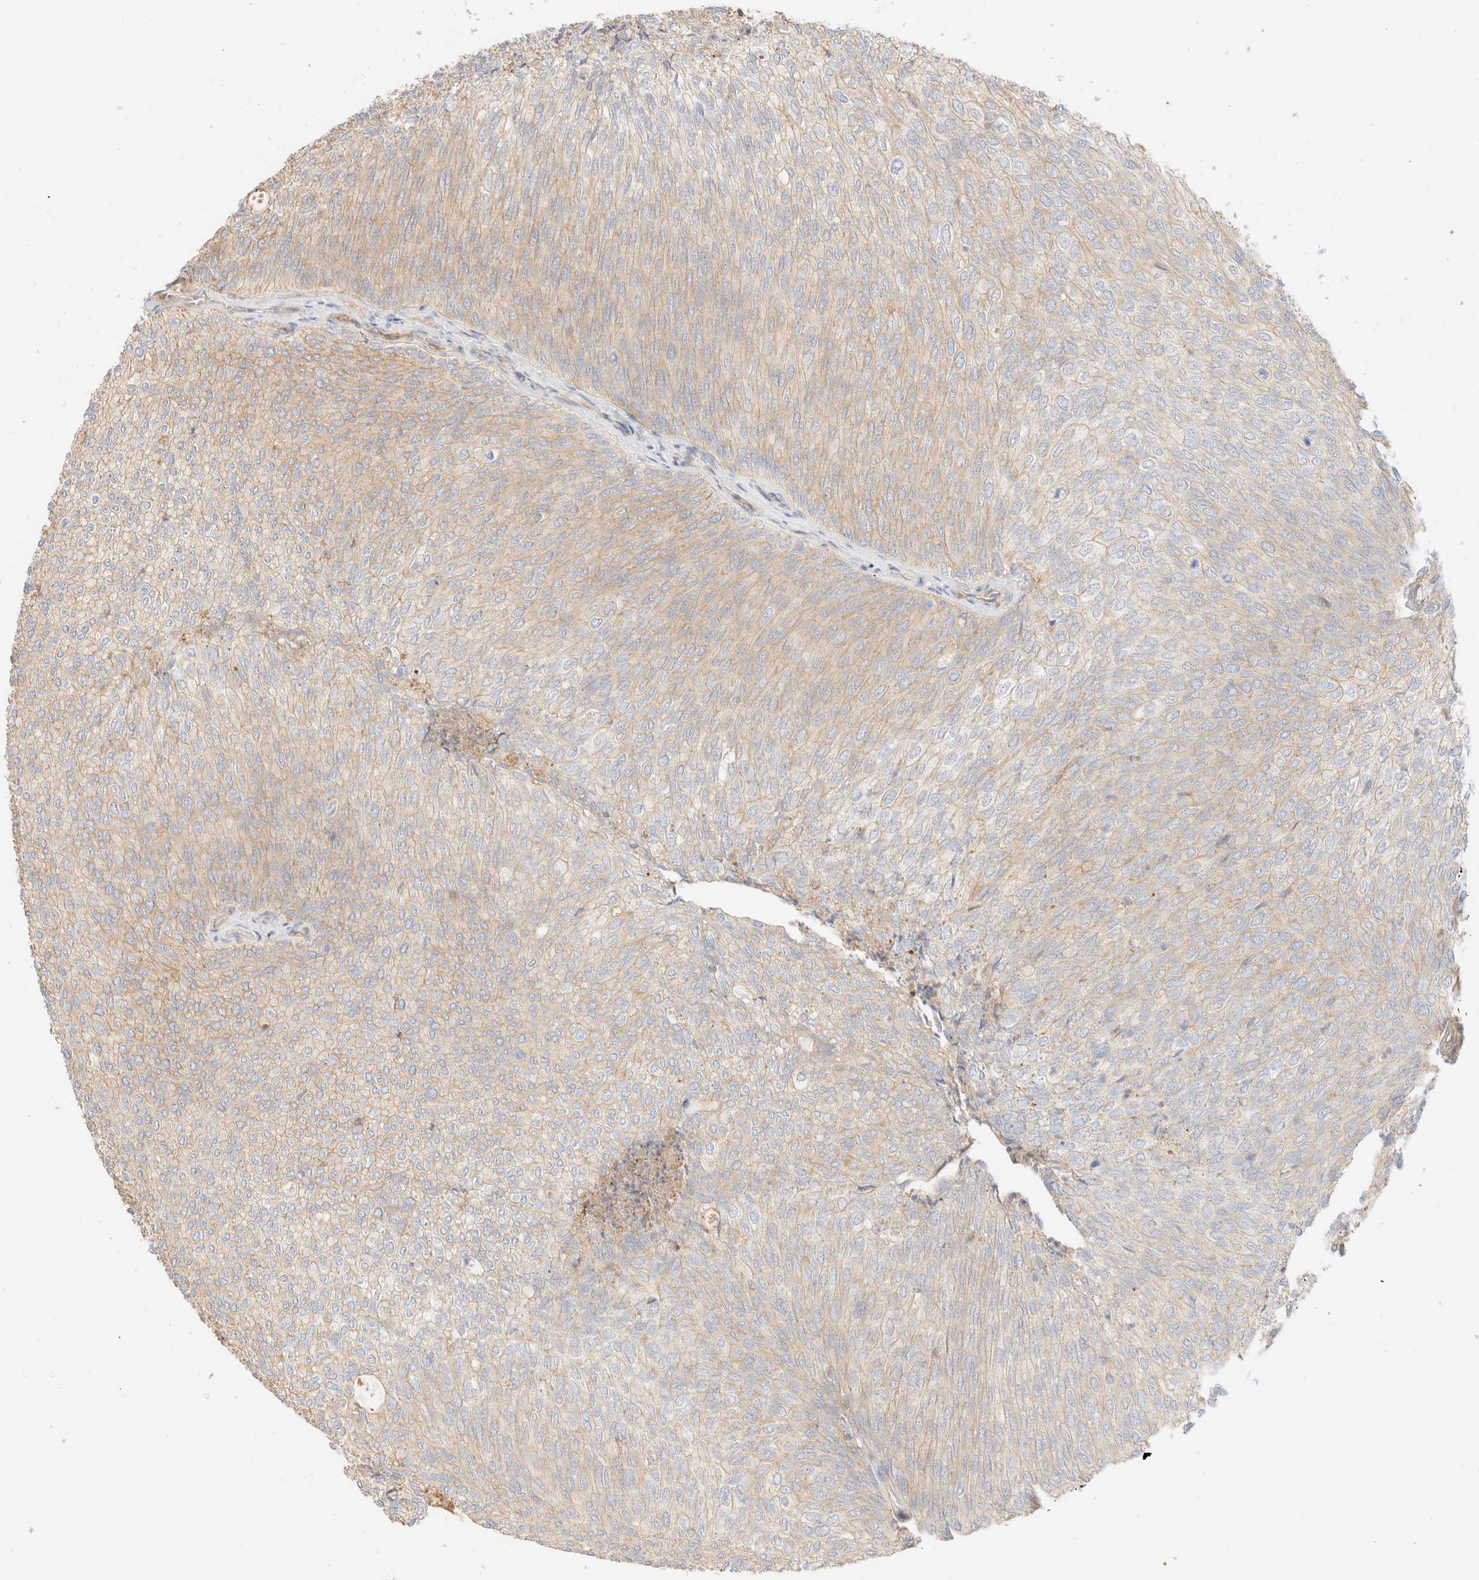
{"staining": {"intensity": "moderate", "quantity": "25%-75%", "location": "cytoplasmic/membranous"}, "tissue": "urothelial cancer", "cell_type": "Tumor cells", "image_type": "cancer", "snomed": [{"axis": "morphology", "description": "Urothelial carcinoma, Low grade"}, {"axis": "topography", "description": "Urinary bladder"}], "caption": "A high-resolution histopathology image shows immunohistochemistry (IHC) staining of low-grade urothelial carcinoma, which reveals moderate cytoplasmic/membranous expression in approximately 25%-75% of tumor cells.", "gene": "MYO10", "patient": {"sex": "female", "age": 79}}